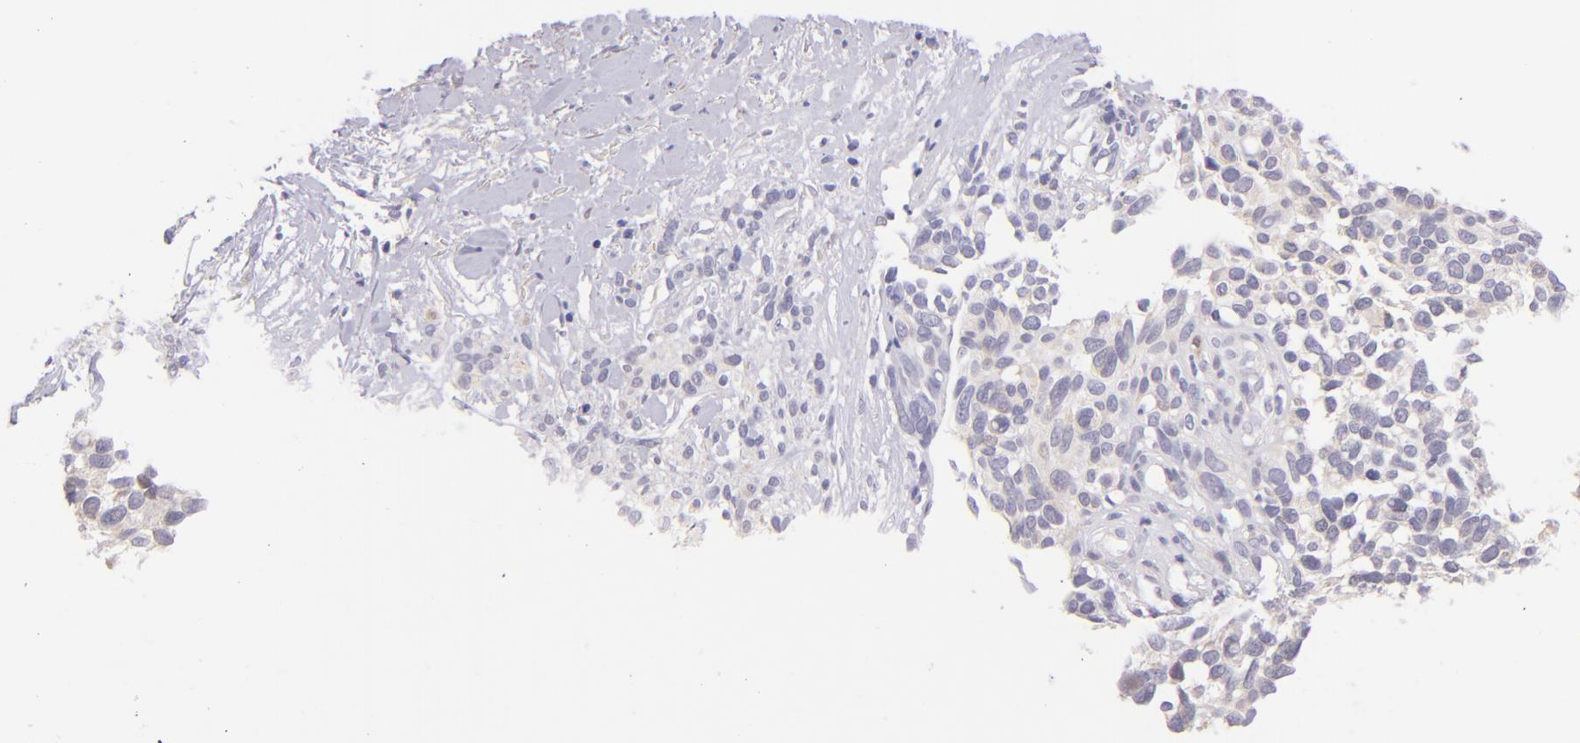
{"staining": {"intensity": "weak", "quantity": "<25%", "location": "cytoplasmic/membranous"}, "tissue": "melanoma", "cell_type": "Tumor cells", "image_type": "cancer", "snomed": [{"axis": "morphology", "description": "Malignant melanoma, NOS"}, {"axis": "topography", "description": "Skin"}], "caption": "Tumor cells show no significant staining in malignant melanoma.", "gene": "SH2D4A", "patient": {"sex": "female", "age": 85}}